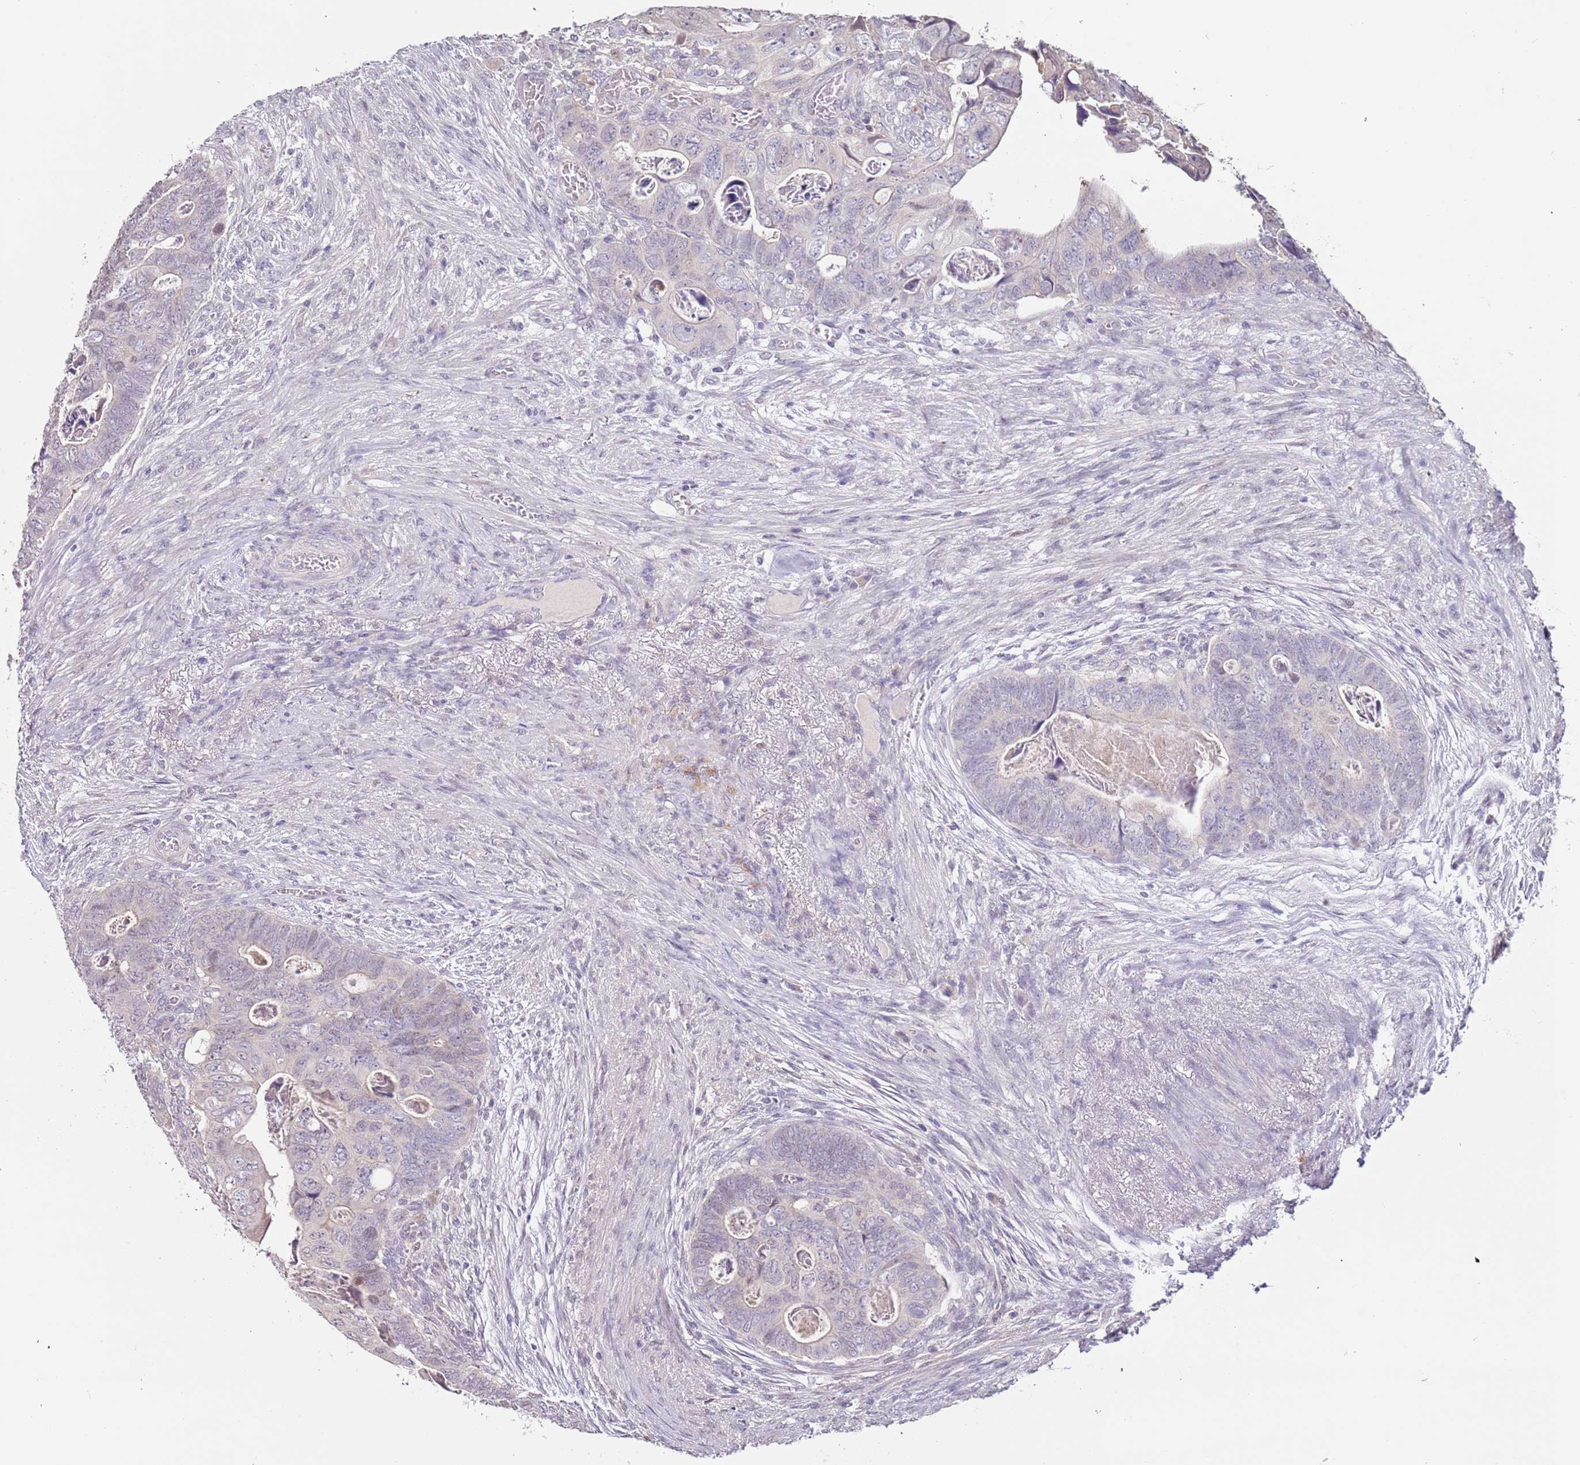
{"staining": {"intensity": "negative", "quantity": "none", "location": "none"}, "tissue": "colorectal cancer", "cell_type": "Tumor cells", "image_type": "cancer", "snomed": [{"axis": "morphology", "description": "Adenocarcinoma, NOS"}, {"axis": "topography", "description": "Rectum"}], "caption": "Immunohistochemistry (IHC) micrograph of human colorectal cancer stained for a protein (brown), which exhibits no positivity in tumor cells.", "gene": "MDH1", "patient": {"sex": "female", "age": 78}}